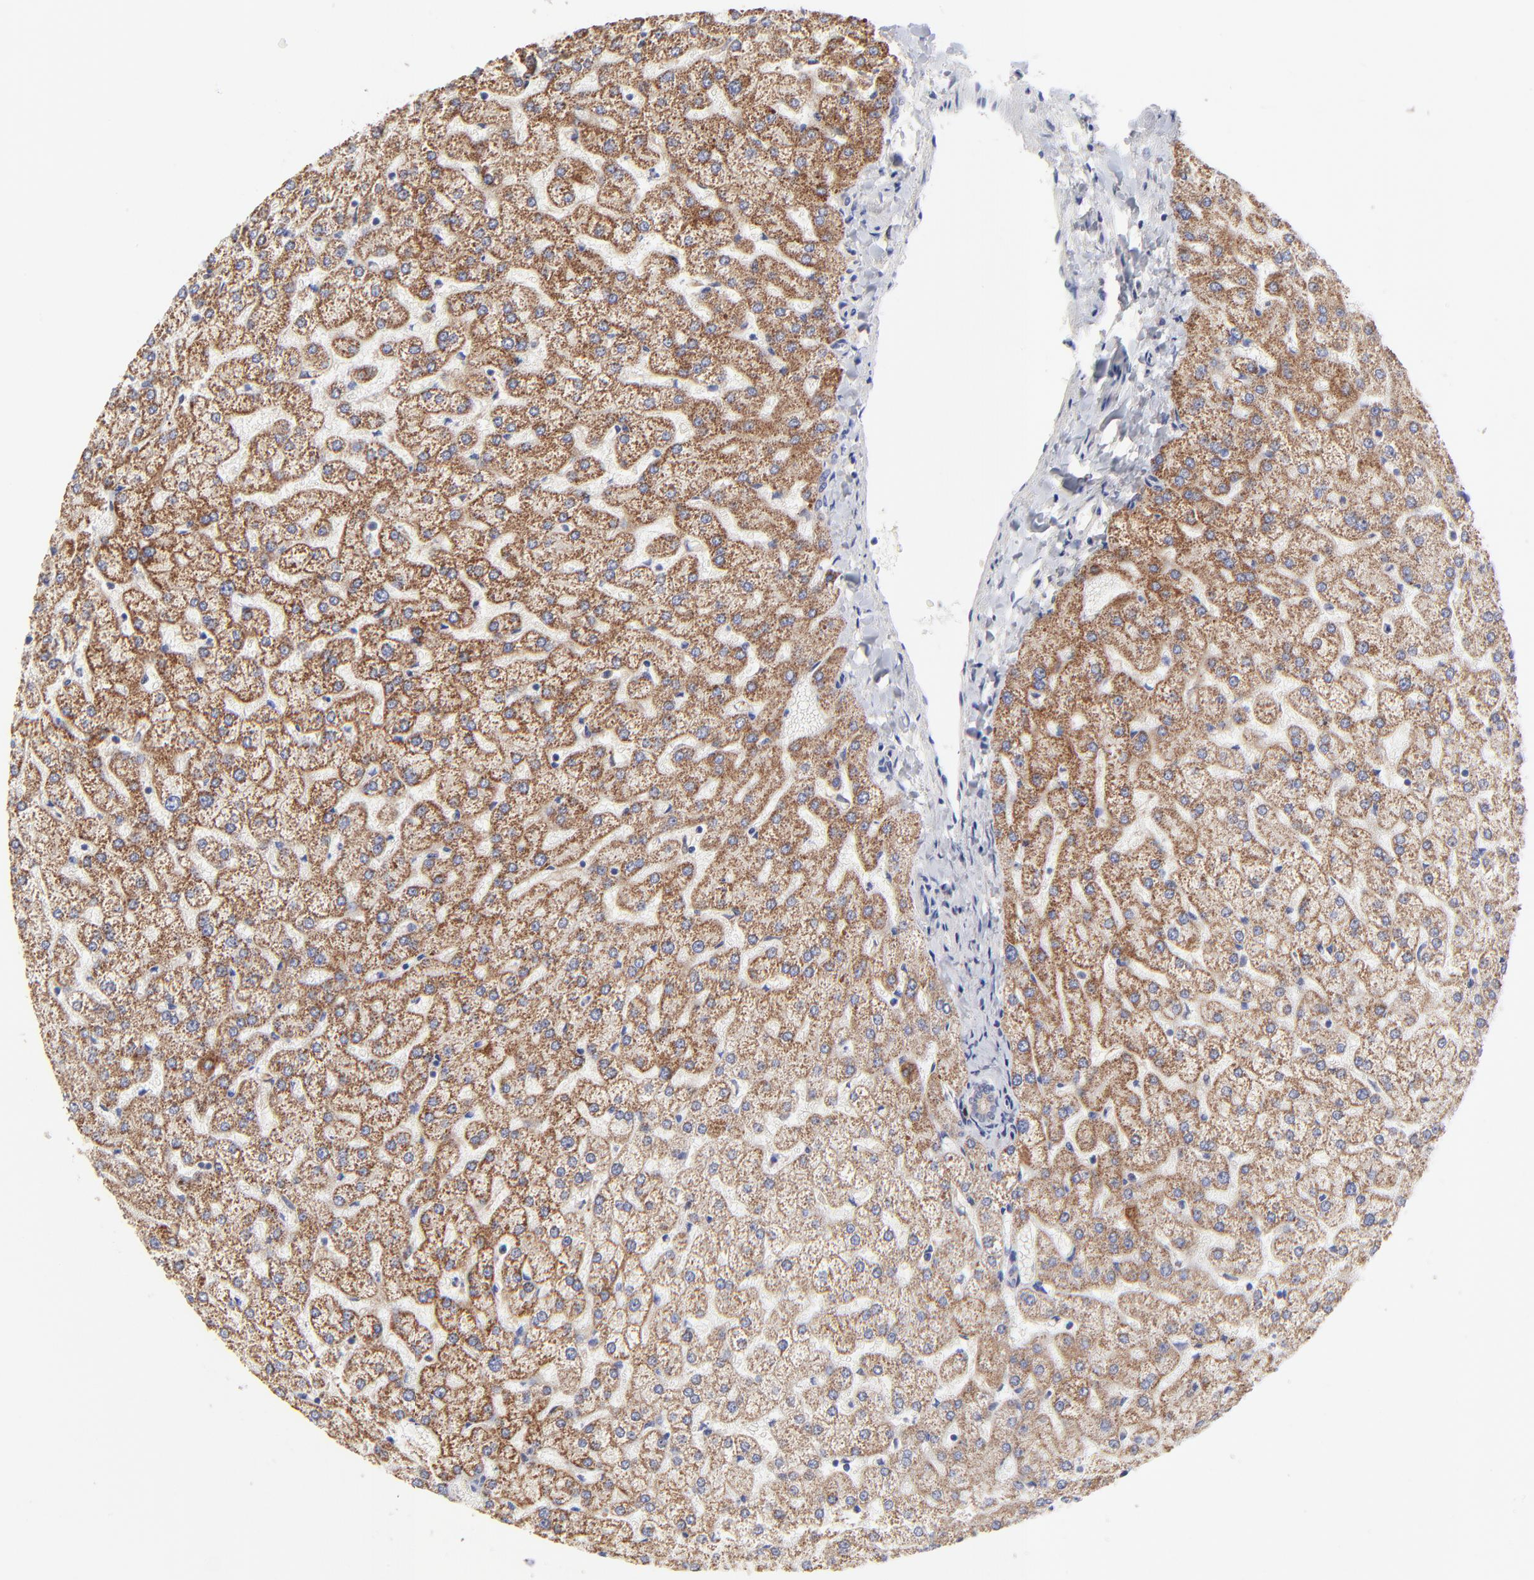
{"staining": {"intensity": "weak", "quantity": "<25%", "location": "cytoplasmic/membranous"}, "tissue": "liver", "cell_type": "Cholangiocytes", "image_type": "normal", "snomed": [{"axis": "morphology", "description": "Normal tissue, NOS"}, {"axis": "topography", "description": "Liver"}], "caption": "The IHC photomicrograph has no significant expression in cholangiocytes of liver.", "gene": "FBXL12", "patient": {"sex": "female", "age": 32}}